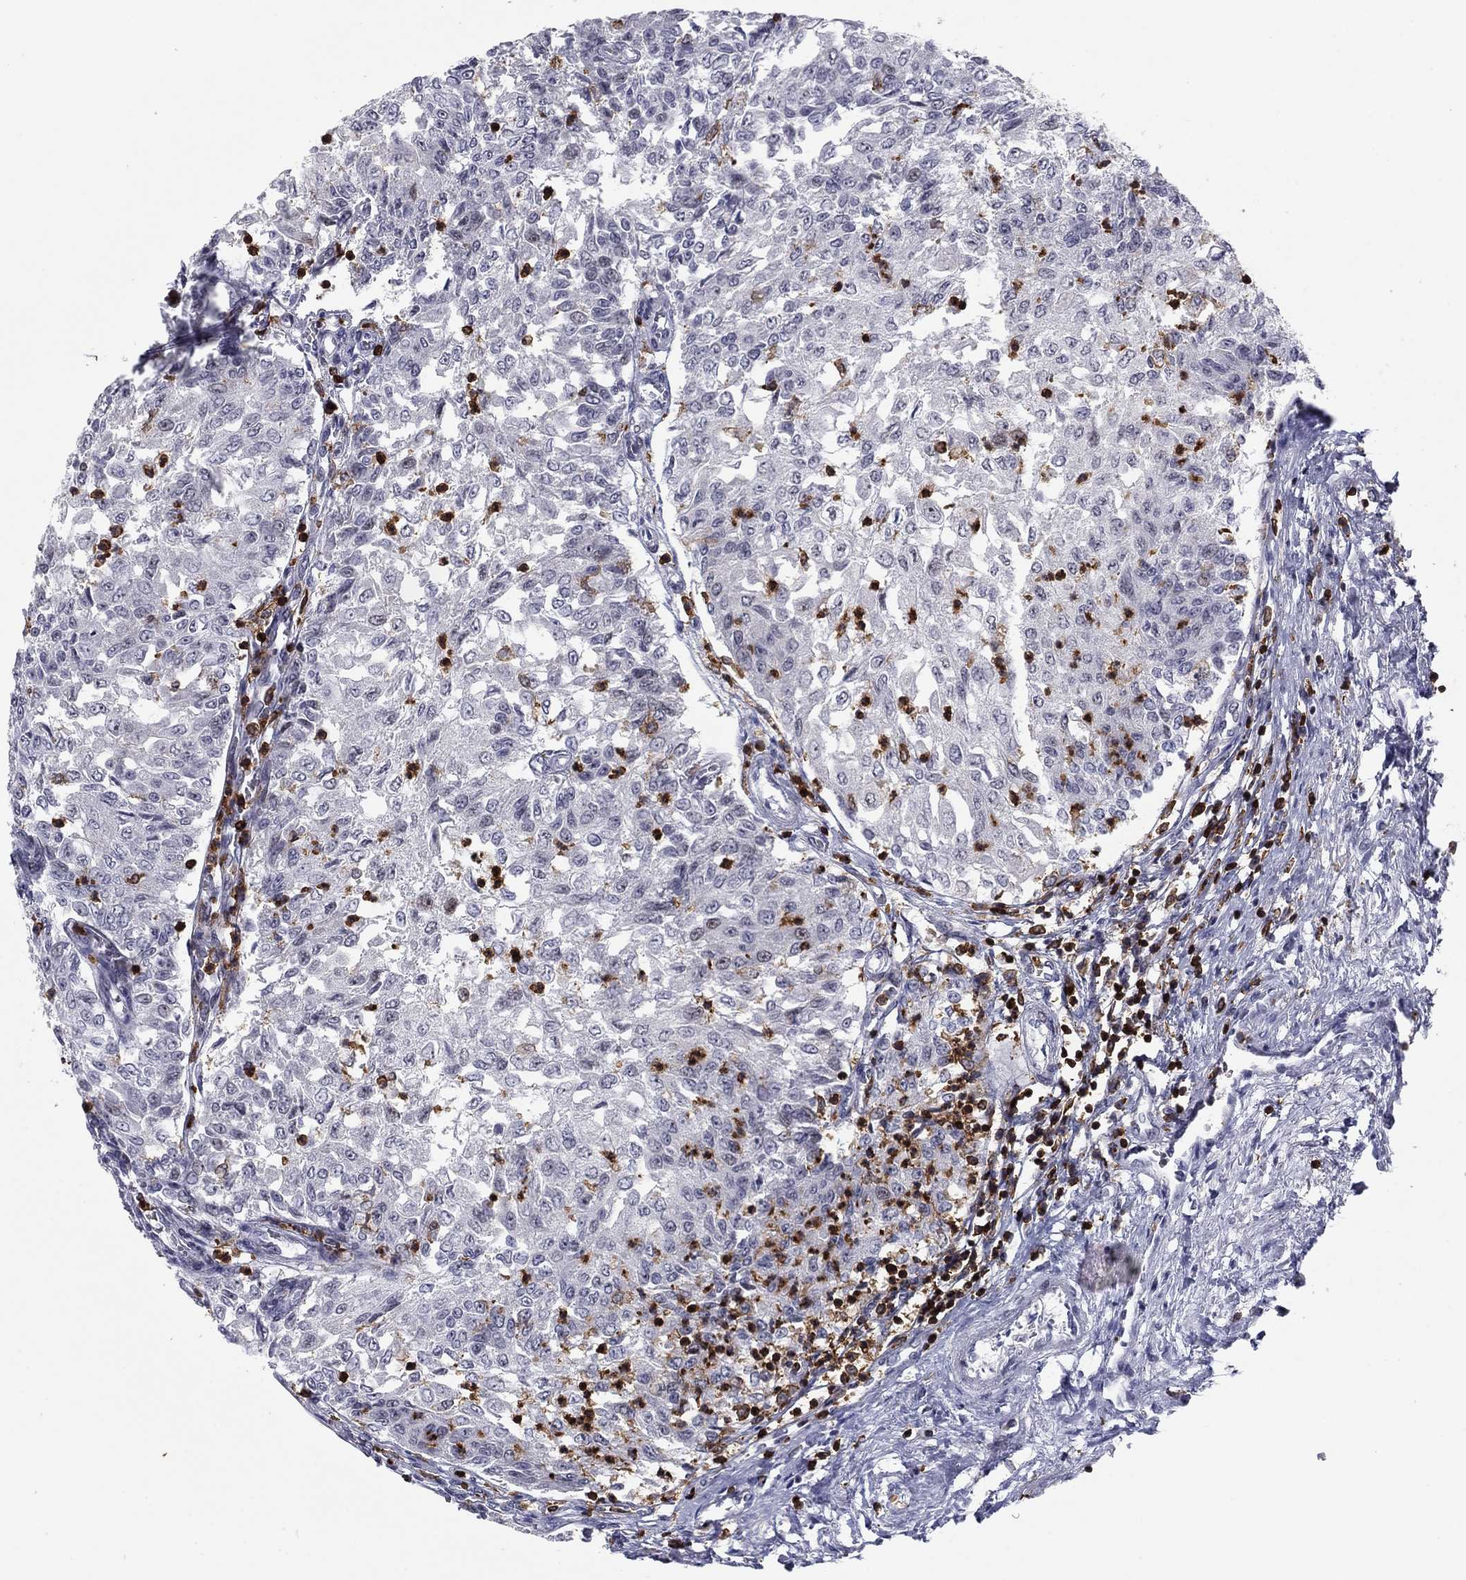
{"staining": {"intensity": "negative", "quantity": "none", "location": "none"}, "tissue": "urothelial cancer", "cell_type": "Tumor cells", "image_type": "cancer", "snomed": [{"axis": "morphology", "description": "Urothelial carcinoma, Low grade"}, {"axis": "topography", "description": "Urinary bladder"}], "caption": "Tumor cells are negative for protein expression in human low-grade urothelial carcinoma.", "gene": "ARHGAP27", "patient": {"sex": "male", "age": 78}}